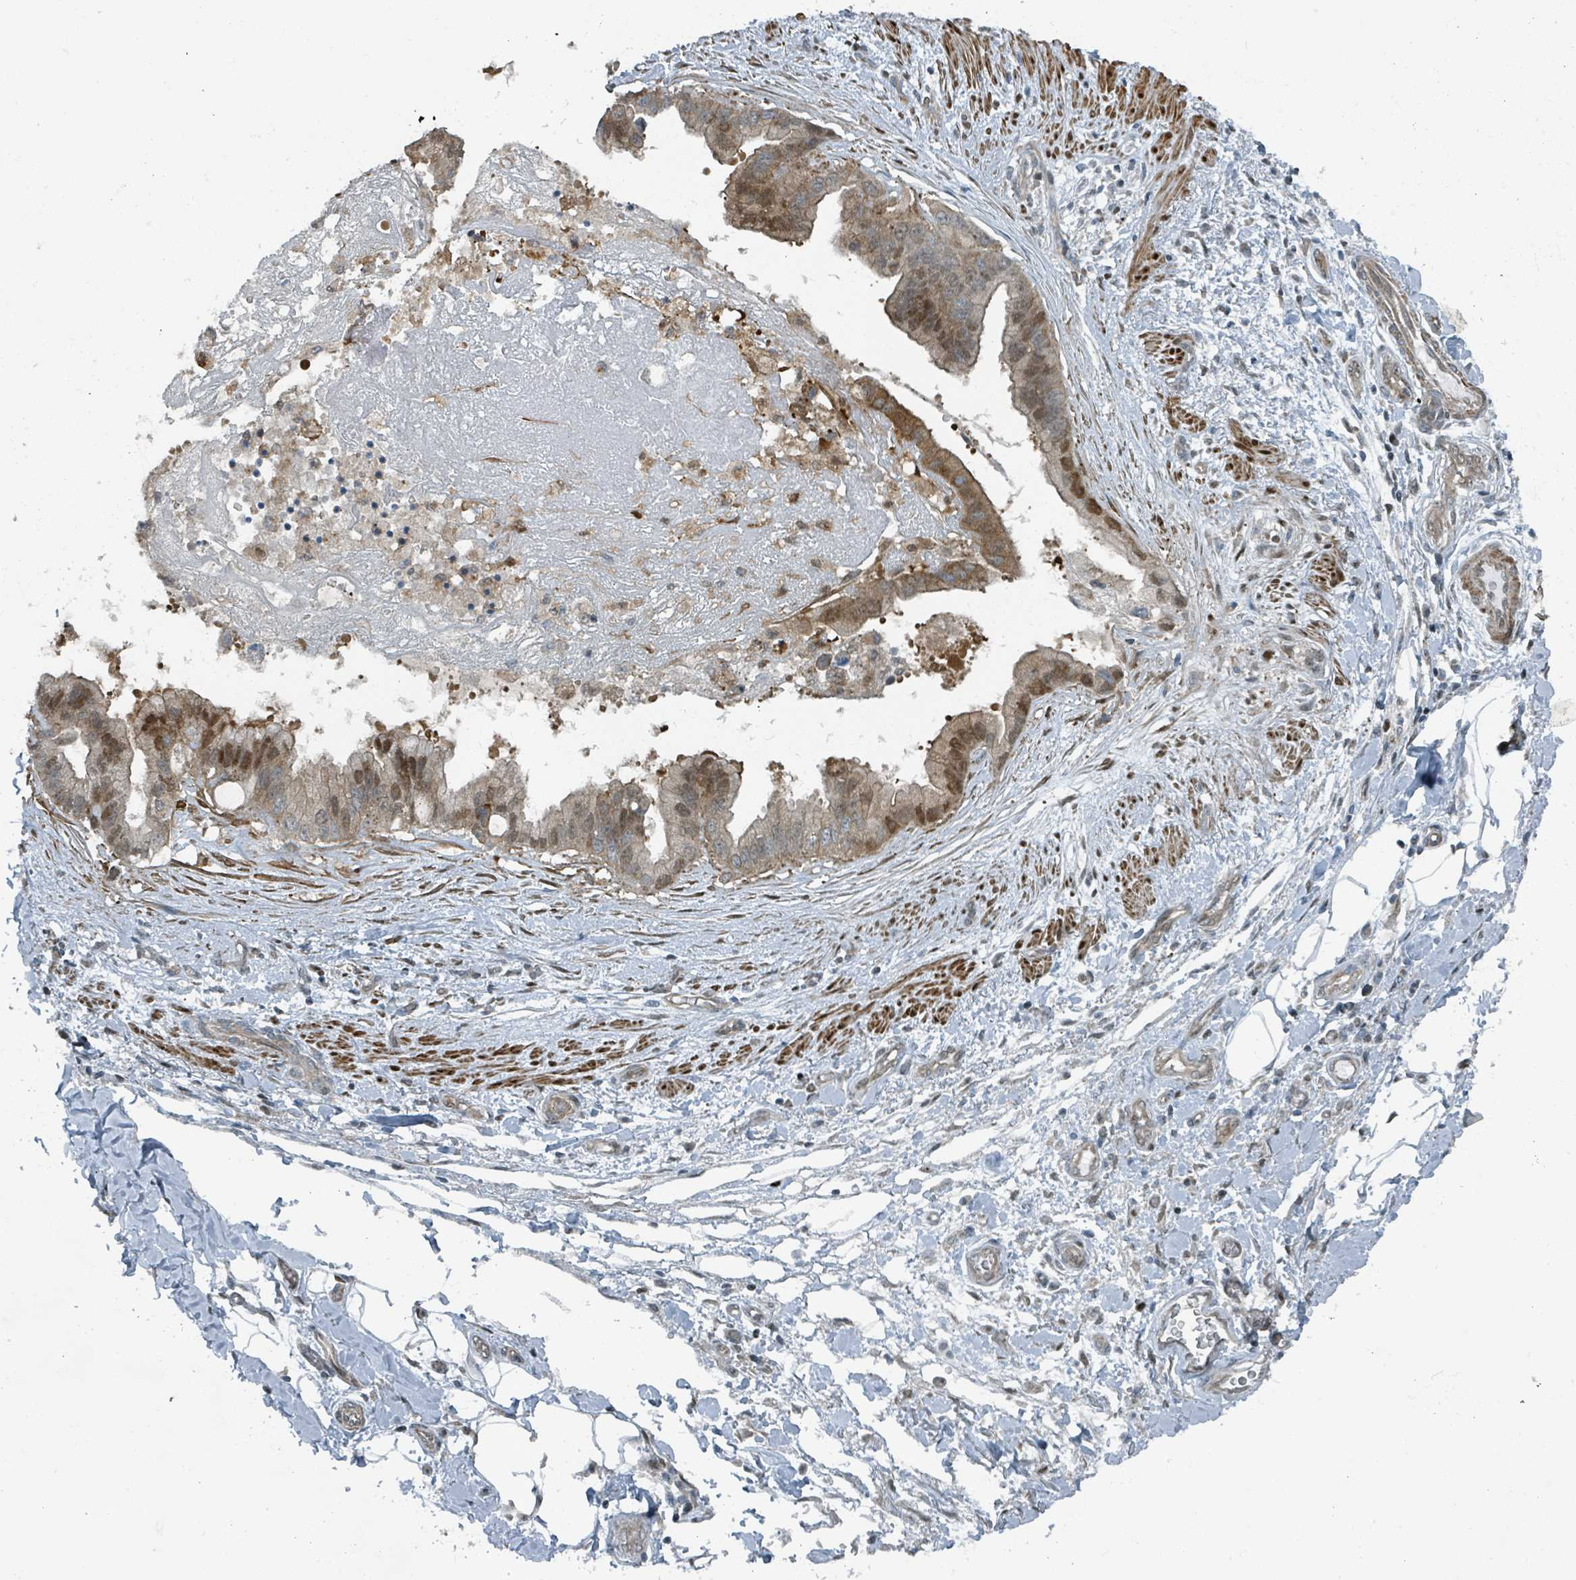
{"staining": {"intensity": "moderate", "quantity": ">75%", "location": "cytoplasmic/membranous,nuclear"}, "tissue": "stomach cancer", "cell_type": "Tumor cells", "image_type": "cancer", "snomed": [{"axis": "morphology", "description": "Adenocarcinoma, NOS"}, {"axis": "topography", "description": "Stomach"}], "caption": "Immunohistochemical staining of adenocarcinoma (stomach) exhibits medium levels of moderate cytoplasmic/membranous and nuclear protein positivity in approximately >75% of tumor cells. (brown staining indicates protein expression, while blue staining denotes nuclei).", "gene": "RHPN2", "patient": {"sex": "male", "age": 62}}